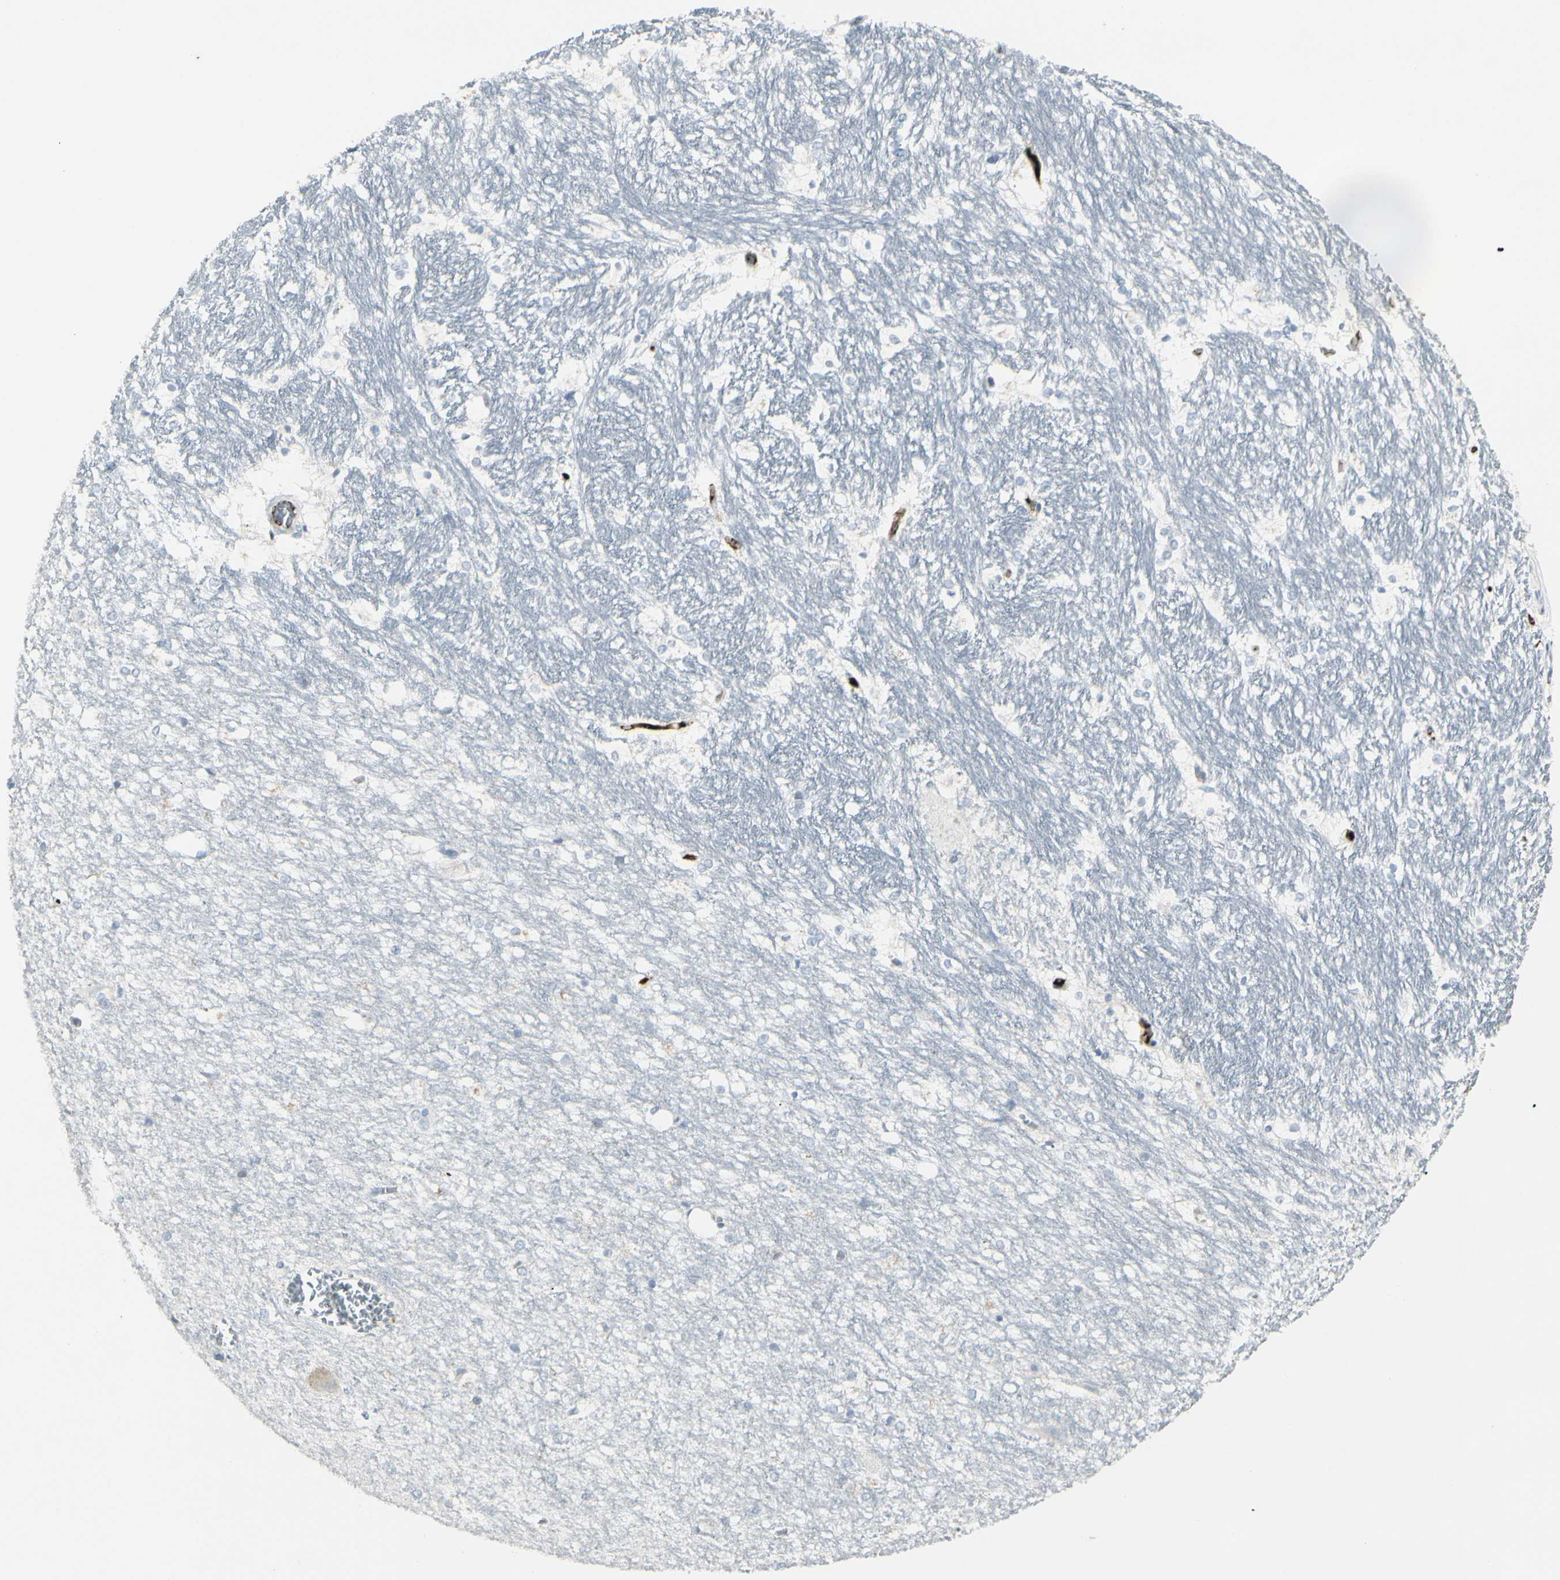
{"staining": {"intensity": "negative", "quantity": "none", "location": "none"}, "tissue": "hippocampus", "cell_type": "Glial cells", "image_type": "normal", "snomed": [{"axis": "morphology", "description": "Normal tissue, NOS"}, {"axis": "topography", "description": "Hippocampus"}], "caption": "Immunohistochemistry of normal human hippocampus exhibits no staining in glial cells. (DAB immunohistochemistry visualized using brightfield microscopy, high magnification).", "gene": "IGHG1", "patient": {"sex": "female", "age": 19}}